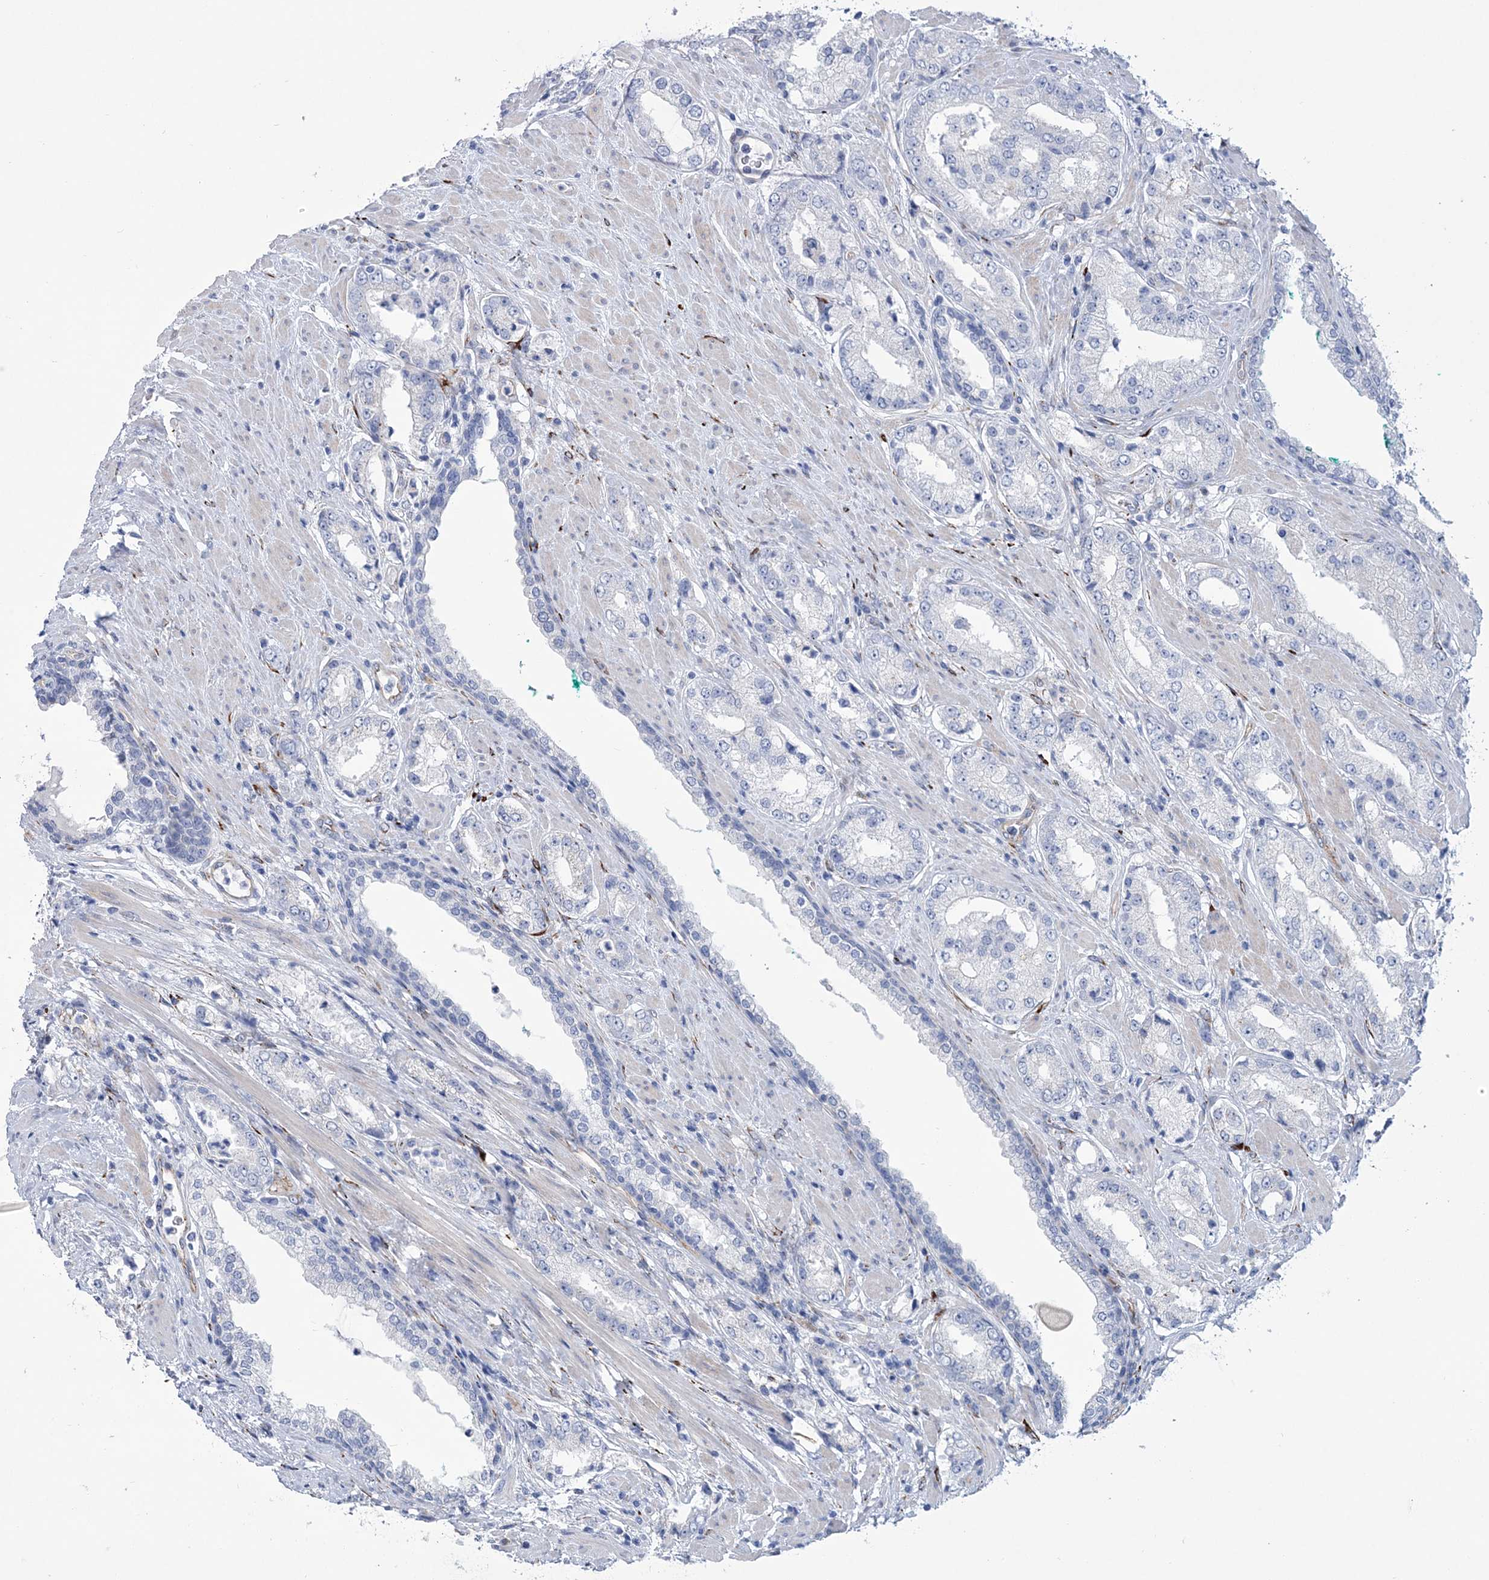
{"staining": {"intensity": "negative", "quantity": "none", "location": "none"}, "tissue": "prostate cancer", "cell_type": "Tumor cells", "image_type": "cancer", "snomed": [{"axis": "morphology", "description": "Adenocarcinoma, Low grade"}, {"axis": "topography", "description": "Prostate"}], "caption": "Tumor cells are negative for protein expression in human prostate cancer (adenocarcinoma (low-grade)).", "gene": "RAB11FIP5", "patient": {"sex": "male", "age": 67}}